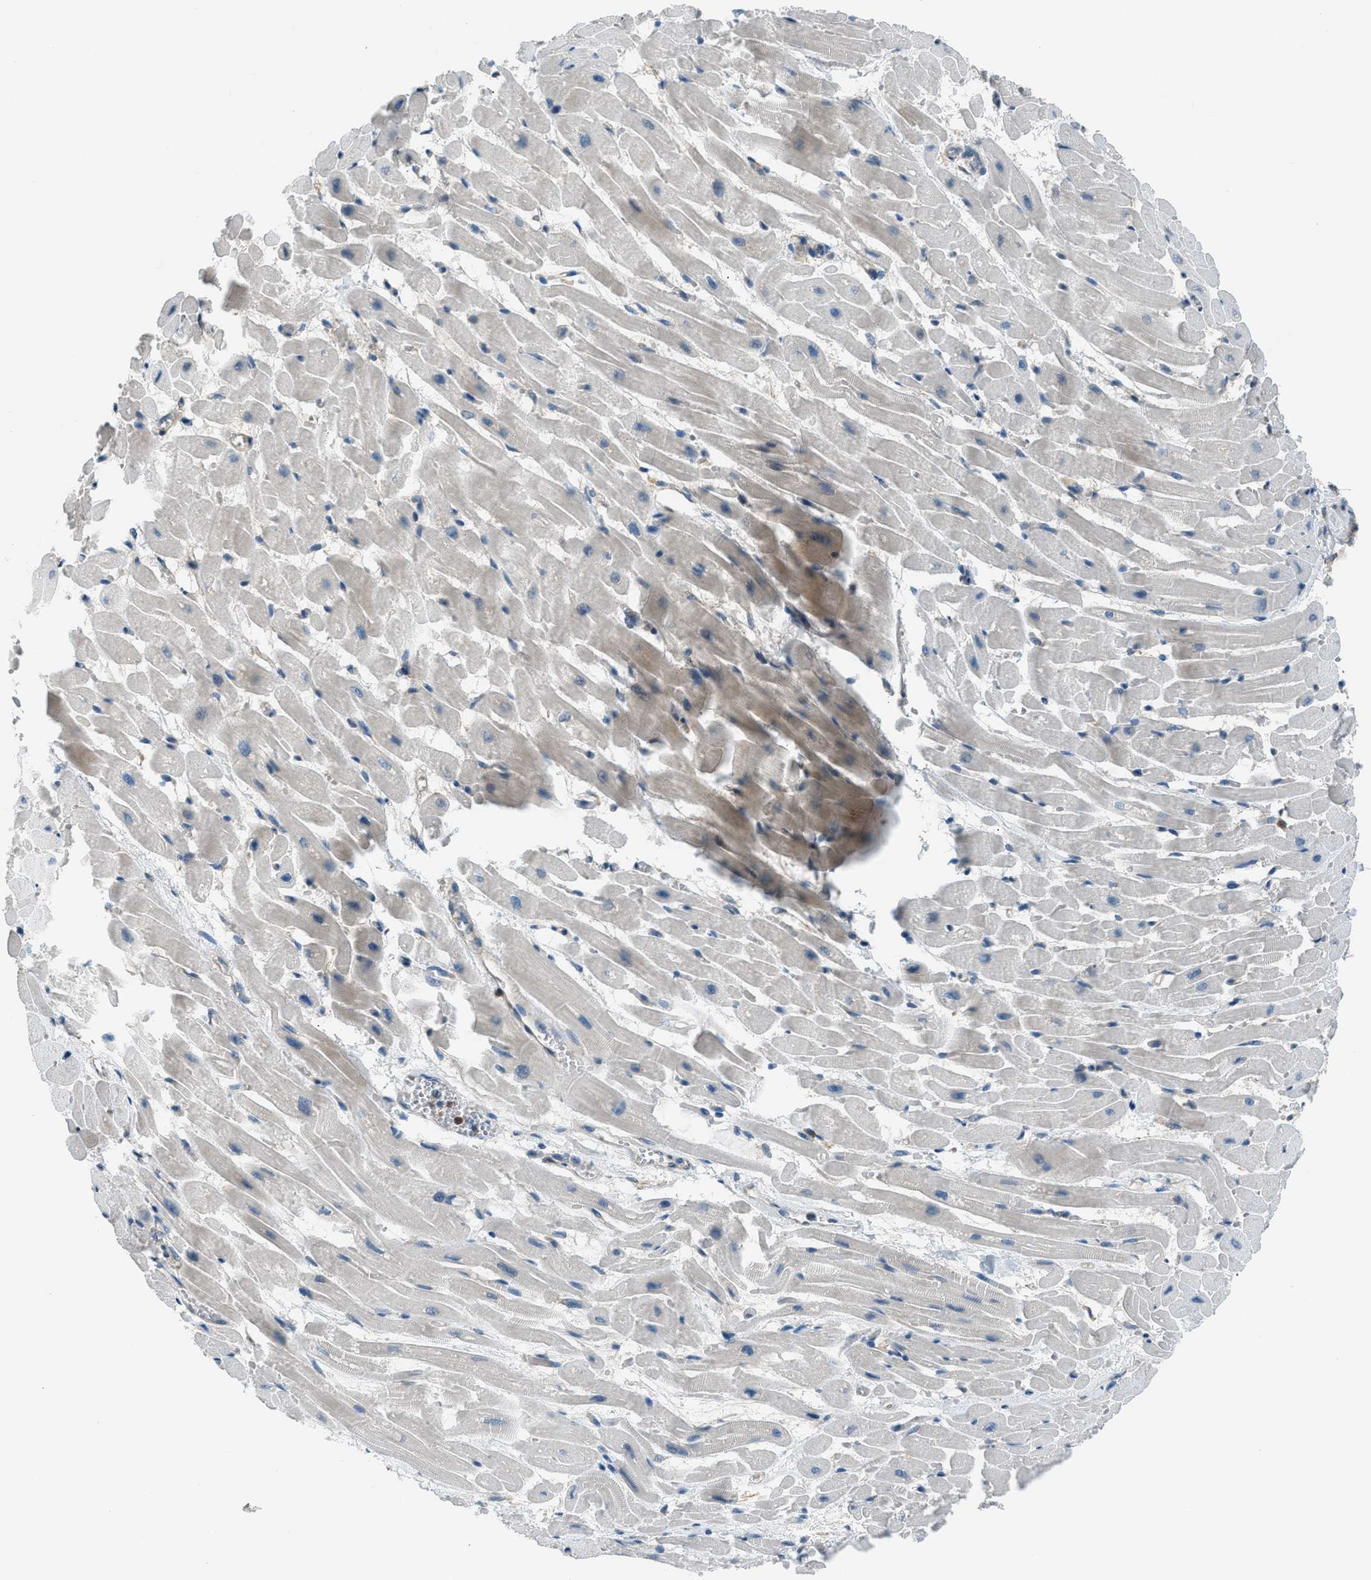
{"staining": {"intensity": "negative", "quantity": "none", "location": "none"}, "tissue": "heart muscle", "cell_type": "Cardiomyocytes", "image_type": "normal", "snomed": [{"axis": "morphology", "description": "Normal tissue, NOS"}, {"axis": "topography", "description": "Heart"}], "caption": "The photomicrograph displays no significant expression in cardiomyocytes of heart muscle. (DAB immunohistochemistry with hematoxylin counter stain).", "gene": "EDARADD", "patient": {"sex": "male", "age": 45}}